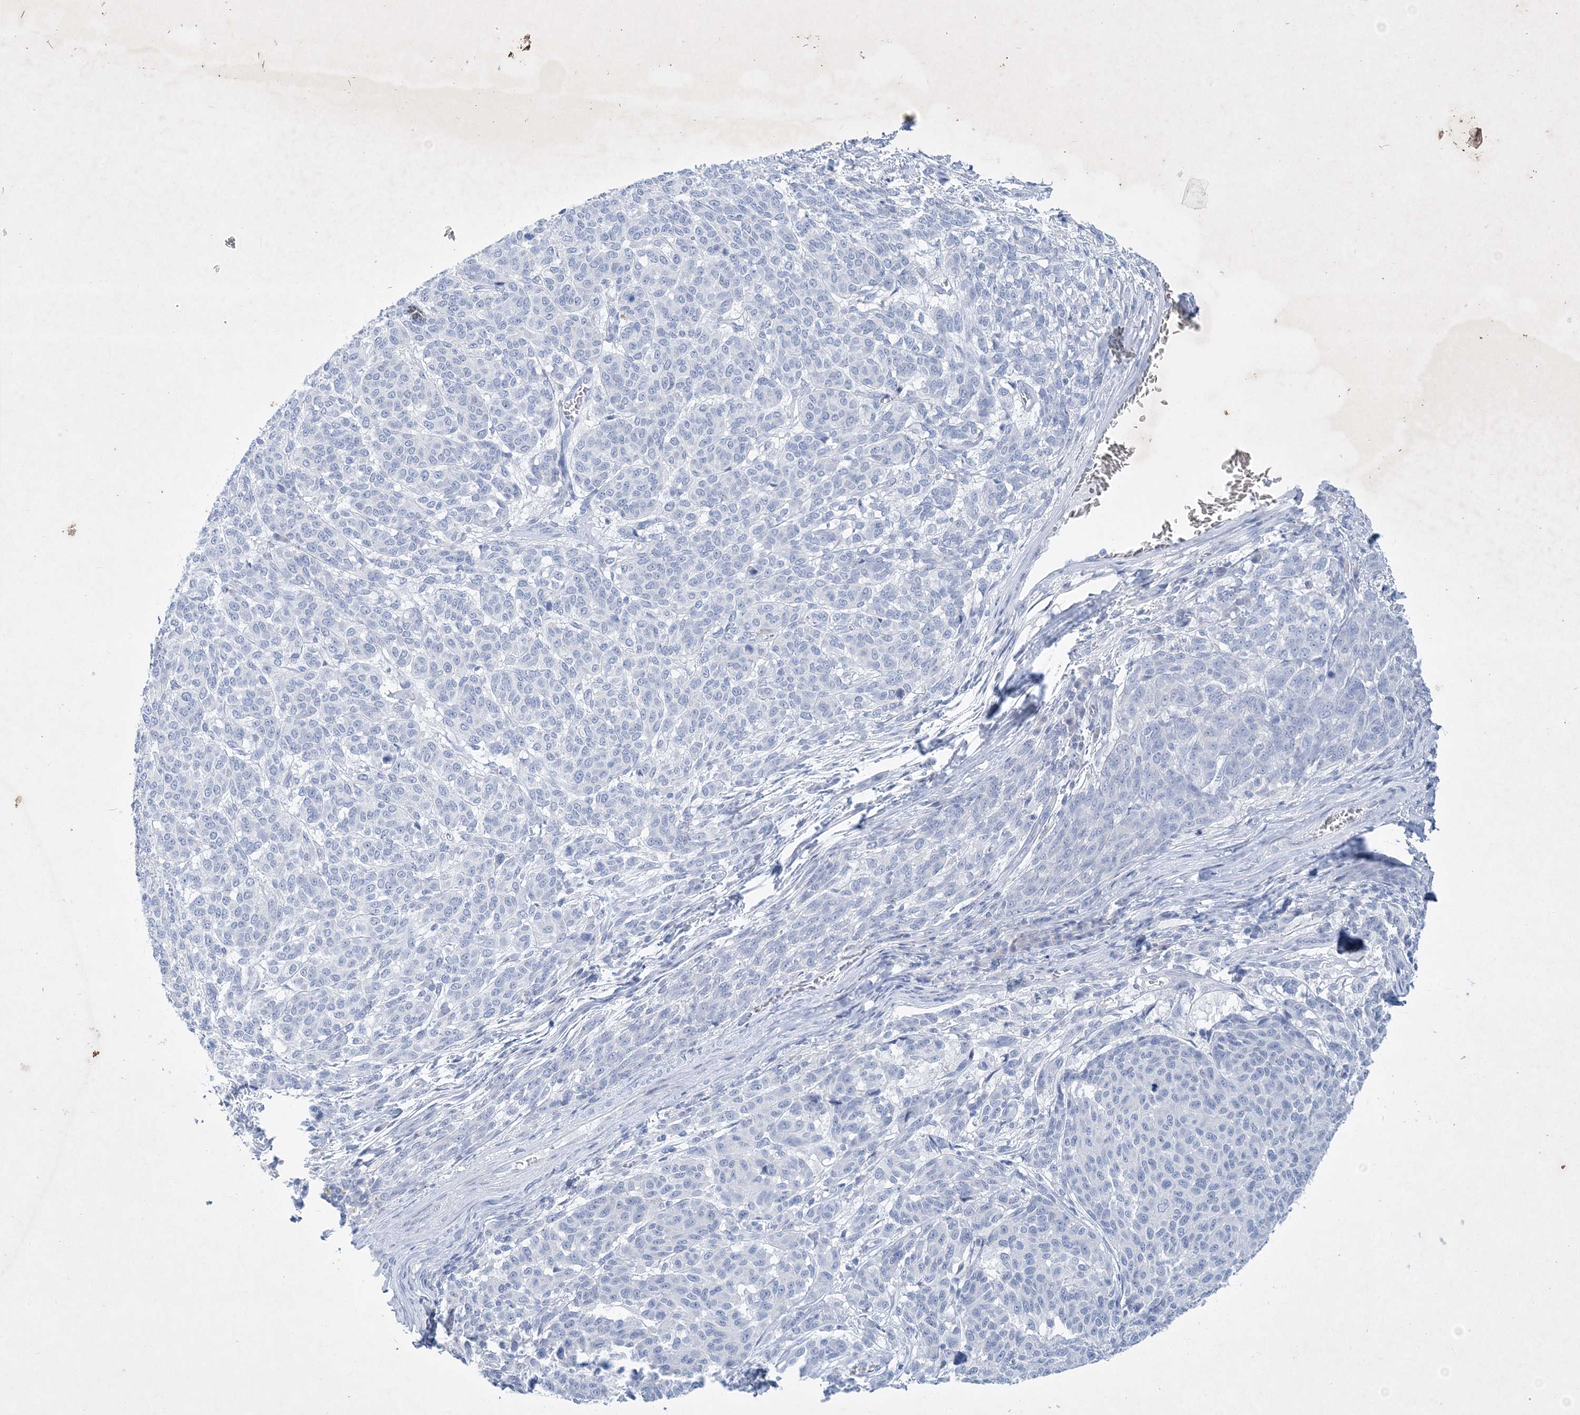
{"staining": {"intensity": "negative", "quantity": "none", "location": "none"}, "tissue": "melanoma", "cell_type": "Tumor cells", "image_type": "cancer", "snomed": [{"axis": "morphology", "description": "Malignant melanoma, NOS"}, {"axis": "topography", "description": "Skin"}], "caption": "Tumor cells are negative for protein expression in human melanoma.", "gene": "COPS8", "patient": {"sex": "male", "age": 49}}